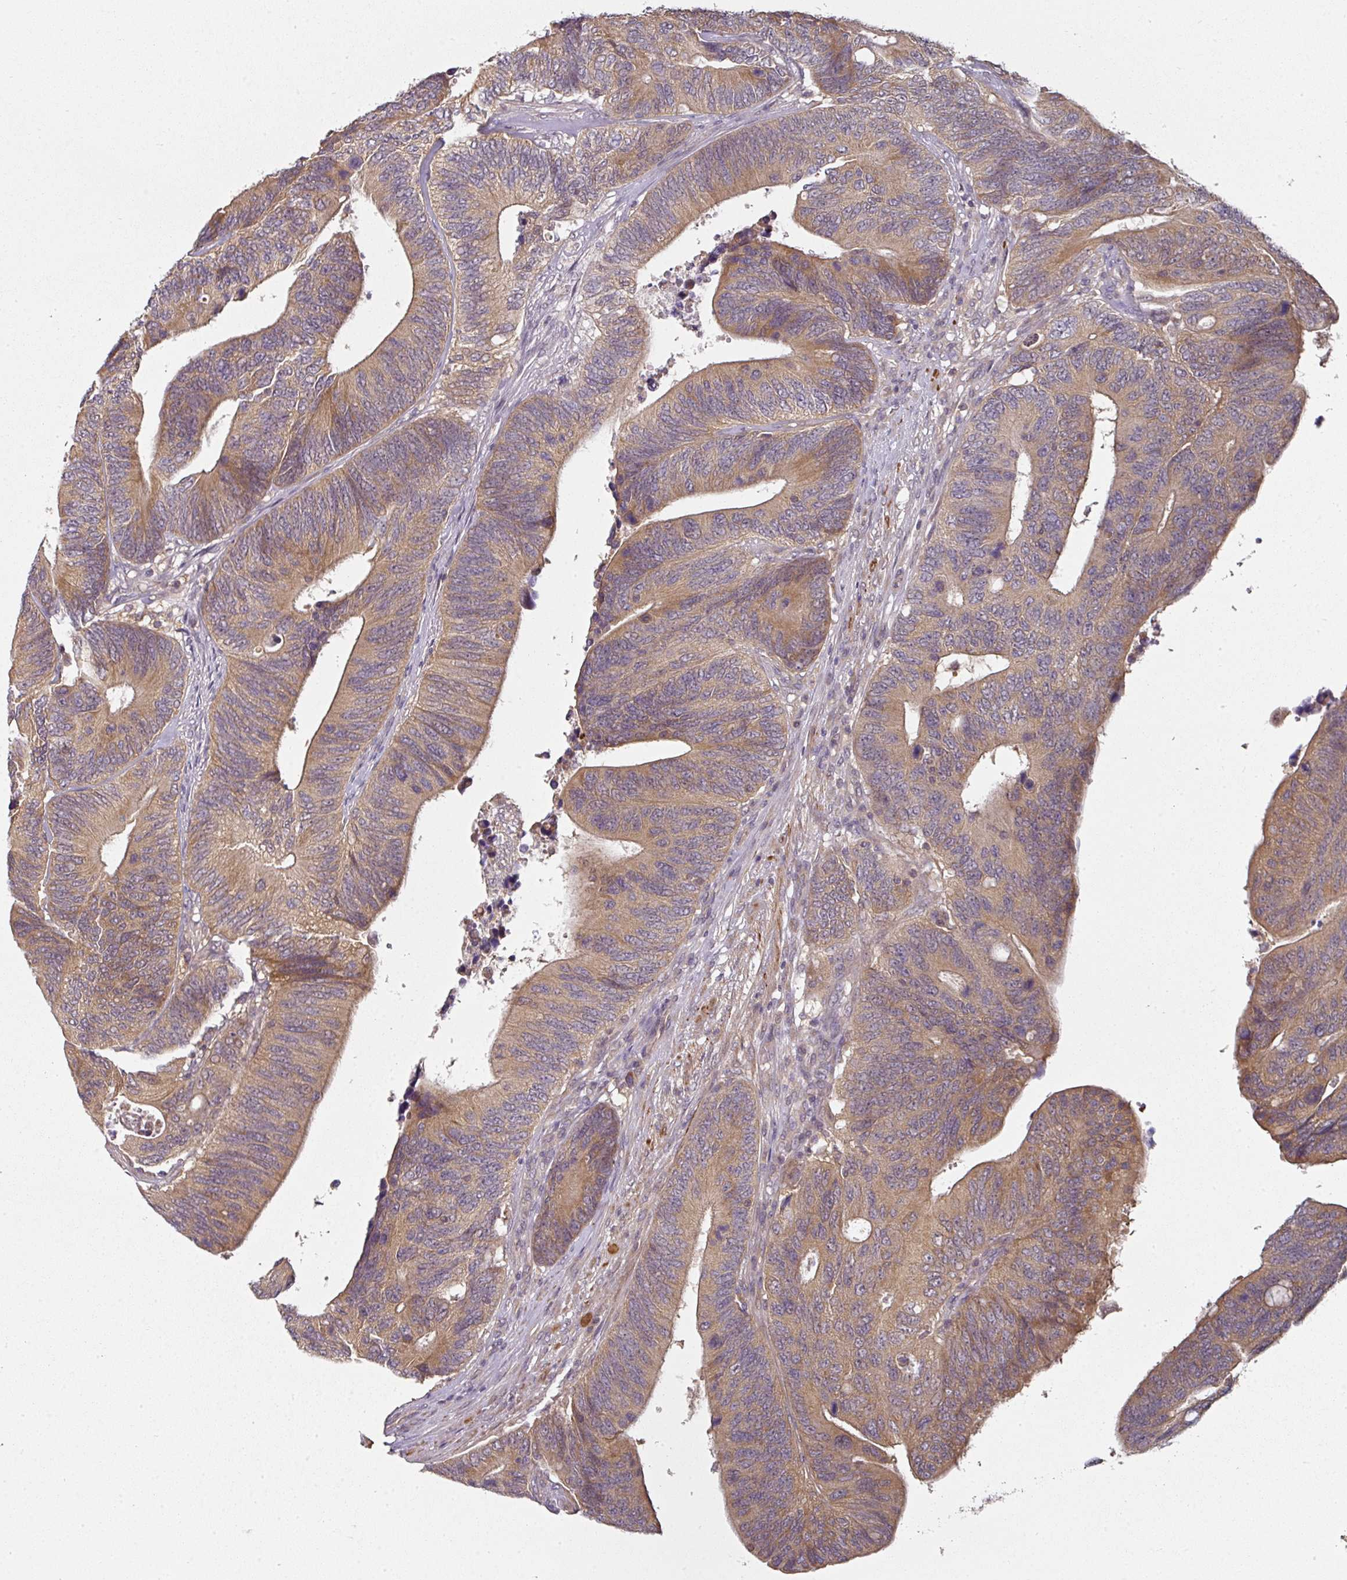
{"staining": {"intensity": "moderate", "quantity": ">75%", "location": "cytoplasmic/membranous"}, "tissue": "colorectal cancer", "cell_type": "Tumor cells", "image_type": "cancer", "snomed": [{"axis": "morphology", "description": "Adenocarcinoma, NOS"}, {"axis": "topography", "description": "Colon"}], "caption": "This micrograph displays immunohistochemistry (IHC) staining of human adenocarcinoma (colorectal), with medium moderate cytoplasmic/membranous positivity in about >75% of tumor cells.", "gene": "MAP2K2", "patient": {"sex": "male", "age": 87}}